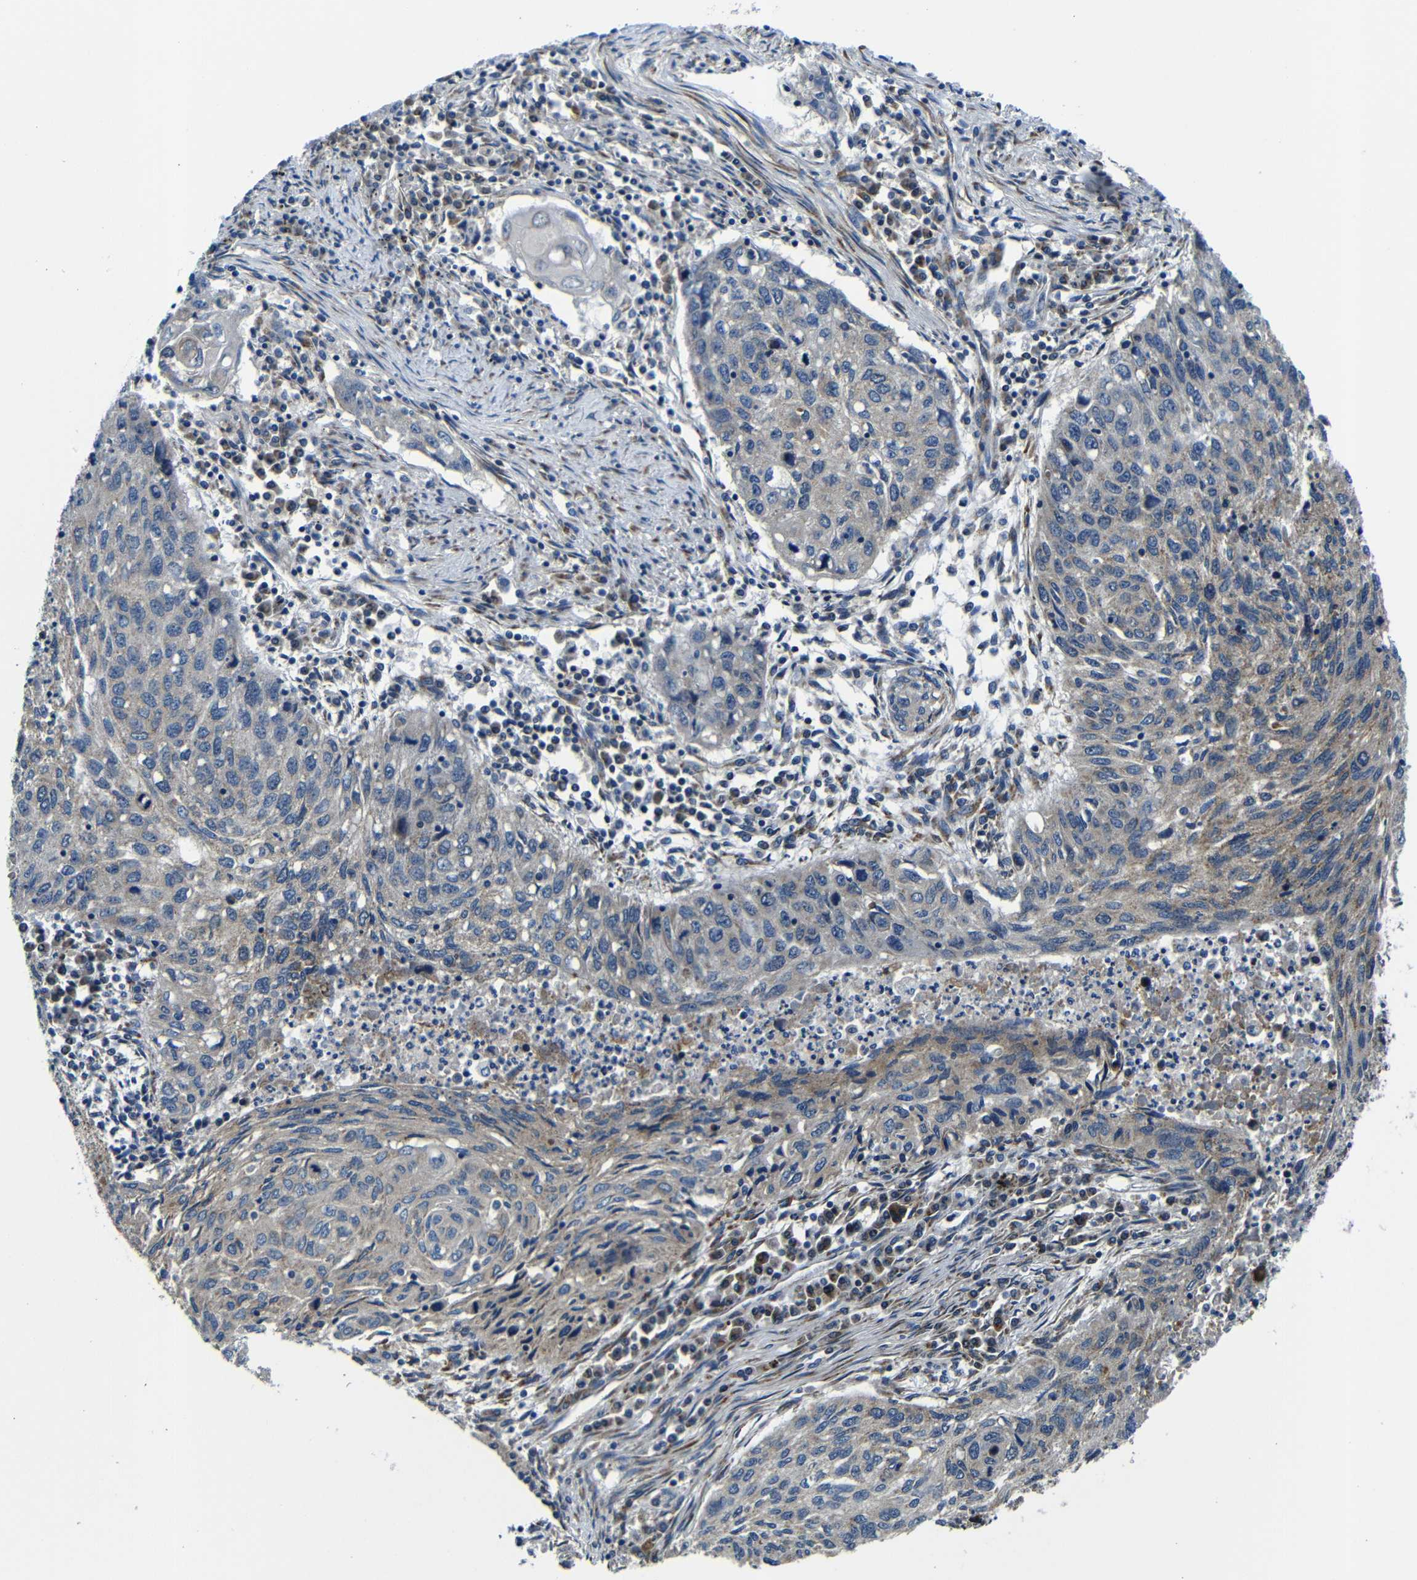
{"staining": {"intensity": "weak", "quantity": "25%-75%", "location": "cytoplasmic/membranous"}, "tissue": "lung cancer", "cell_type": "Tumor cells", "image_type": "cancer", "snomed": [{"axis": "morphology", "description": "Squamous cell carcinoma, NOS"}, {"axis": "topography", "description": "Lung"}], "caption": "Lung cancer stained for a protein (brown) demonstrates weak cytoplasmic/membranous positive expression in about 25%-75% of tumor cells.", "gene": "FKBP14", "patient": {"sex": "female", "age": 63}}